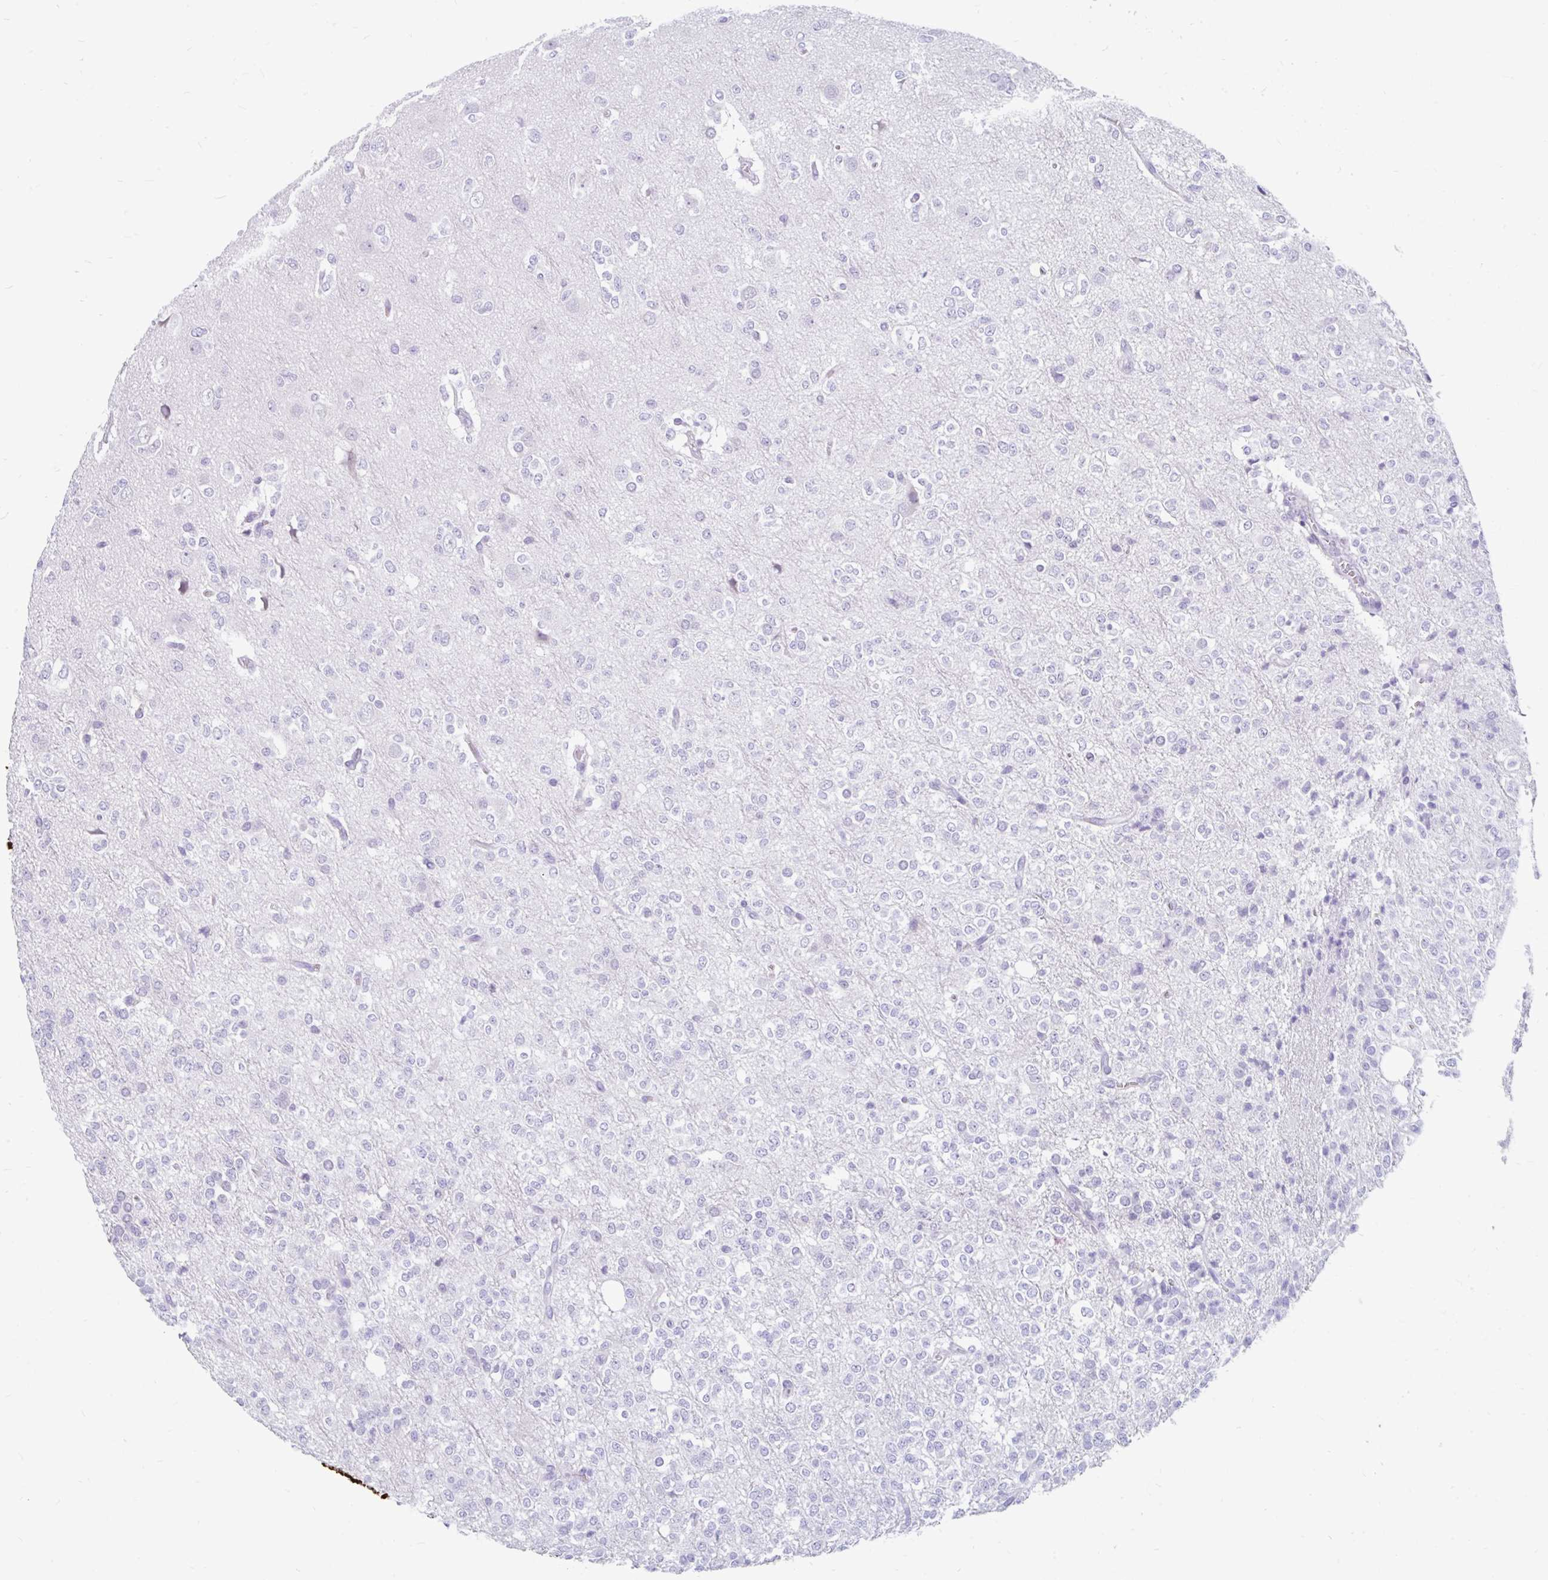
{"staining": {"intensity": "negative", "quantity": "none", "location": "none"}, "tissue": "glioma", "cell_type": "Tumor cells", "image_type": "cancer", "snomed": [{"axis": "morphology", "description": "Glioma, malignant, Low grade"}, {"axis": "topography", "description": "Brain"}], "caption": "Immunohistochemical staining of malignant glioma (low-grade) reveals no significant staining in tumor cells.", "gene": "KIAA2013", "patient": {"sex": "female", "age": 33}}